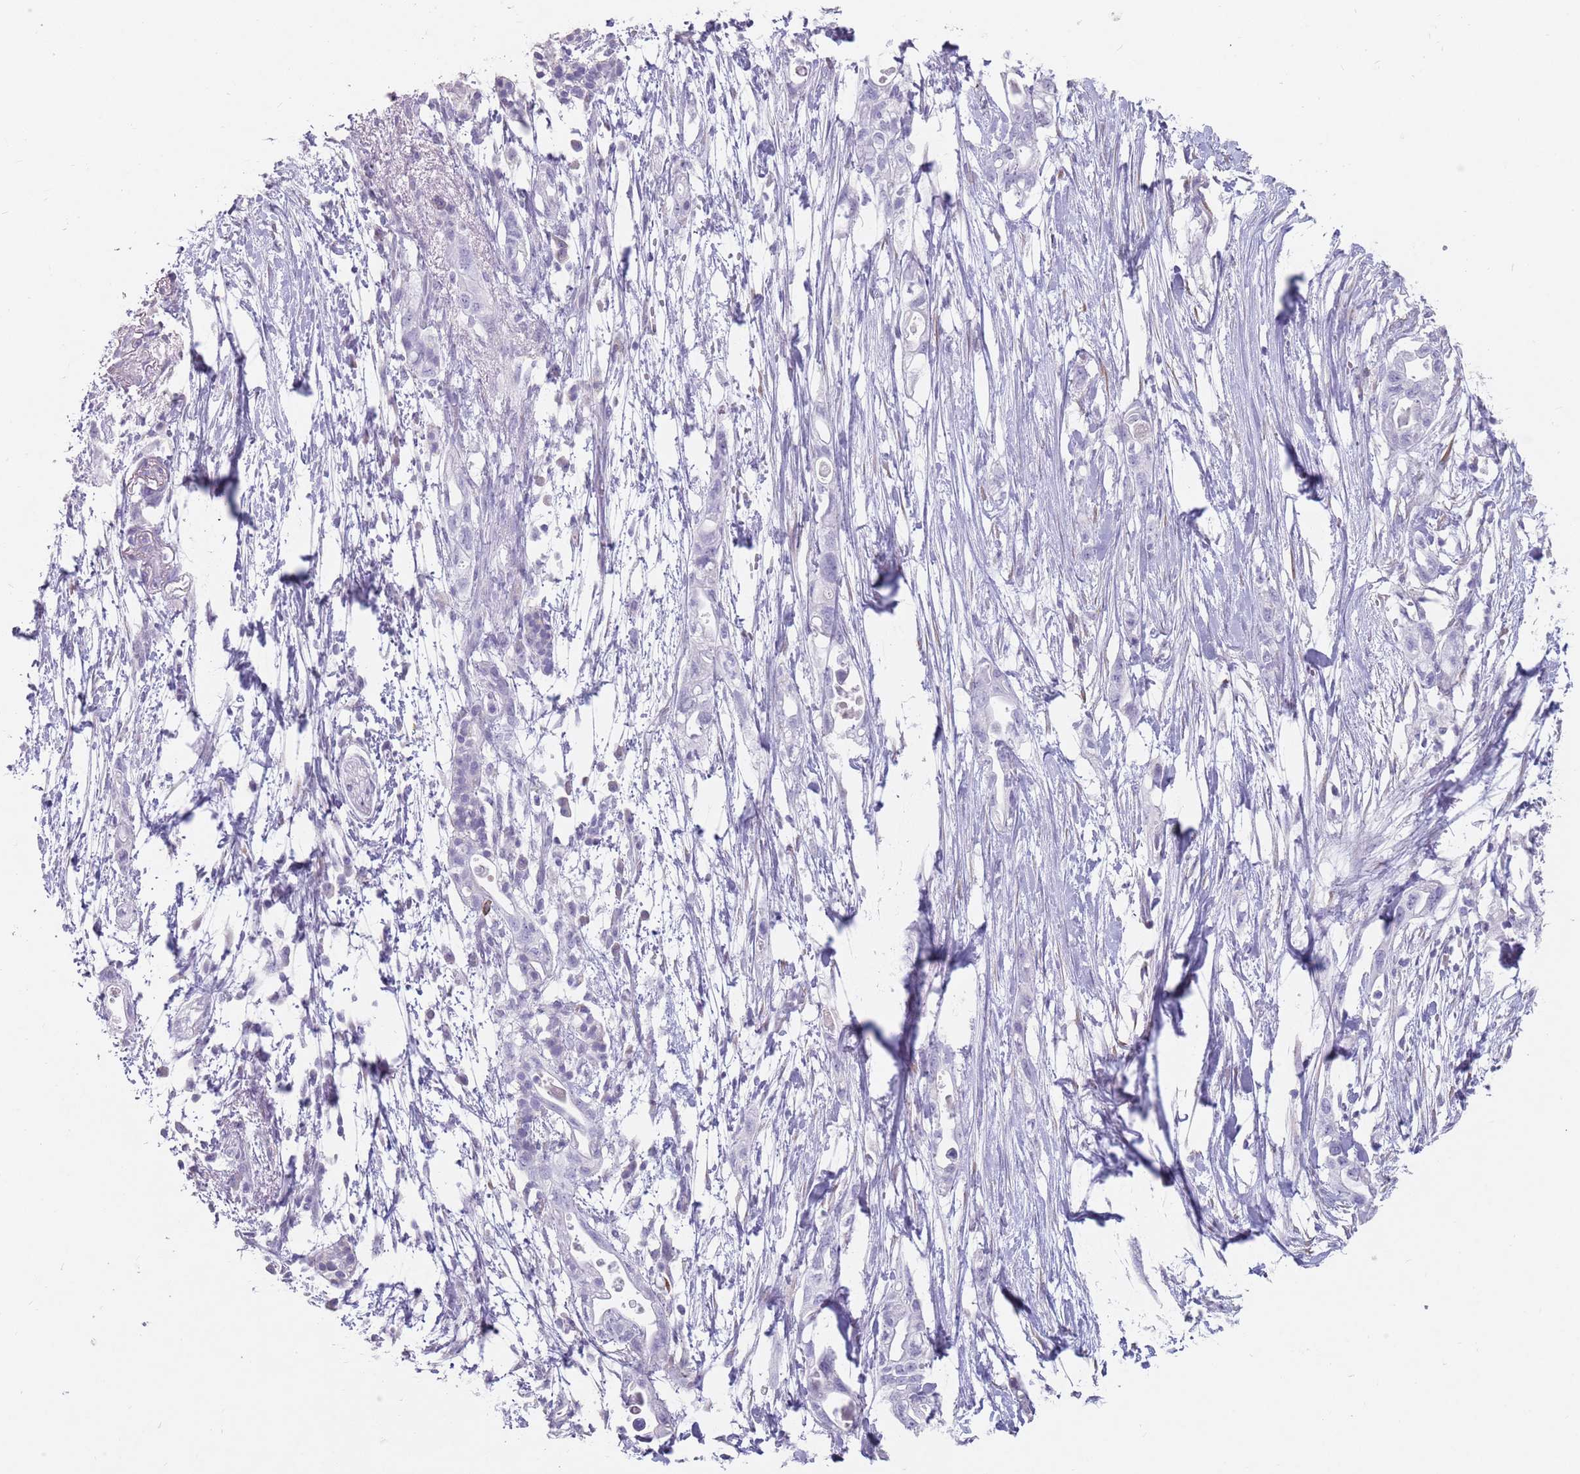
{"staining": {"intensity": "negative", "quantity": "none", "location": "none"}, "tissue": "pancreatic cancer", "cell_type": "Tumor cells", "image_type": "cancer", "snomed": [{"axis": "morphology", "description": "Adenocarcinoma, NOS"}, {"axis": "topography", "description": "Pancreas"}], "caption": "Tumor cells are negative for brown protein staining in pancreatic adenocarcinoma.", "gene": "DDX4", "patient": {"sex": "female", "age": 72}}